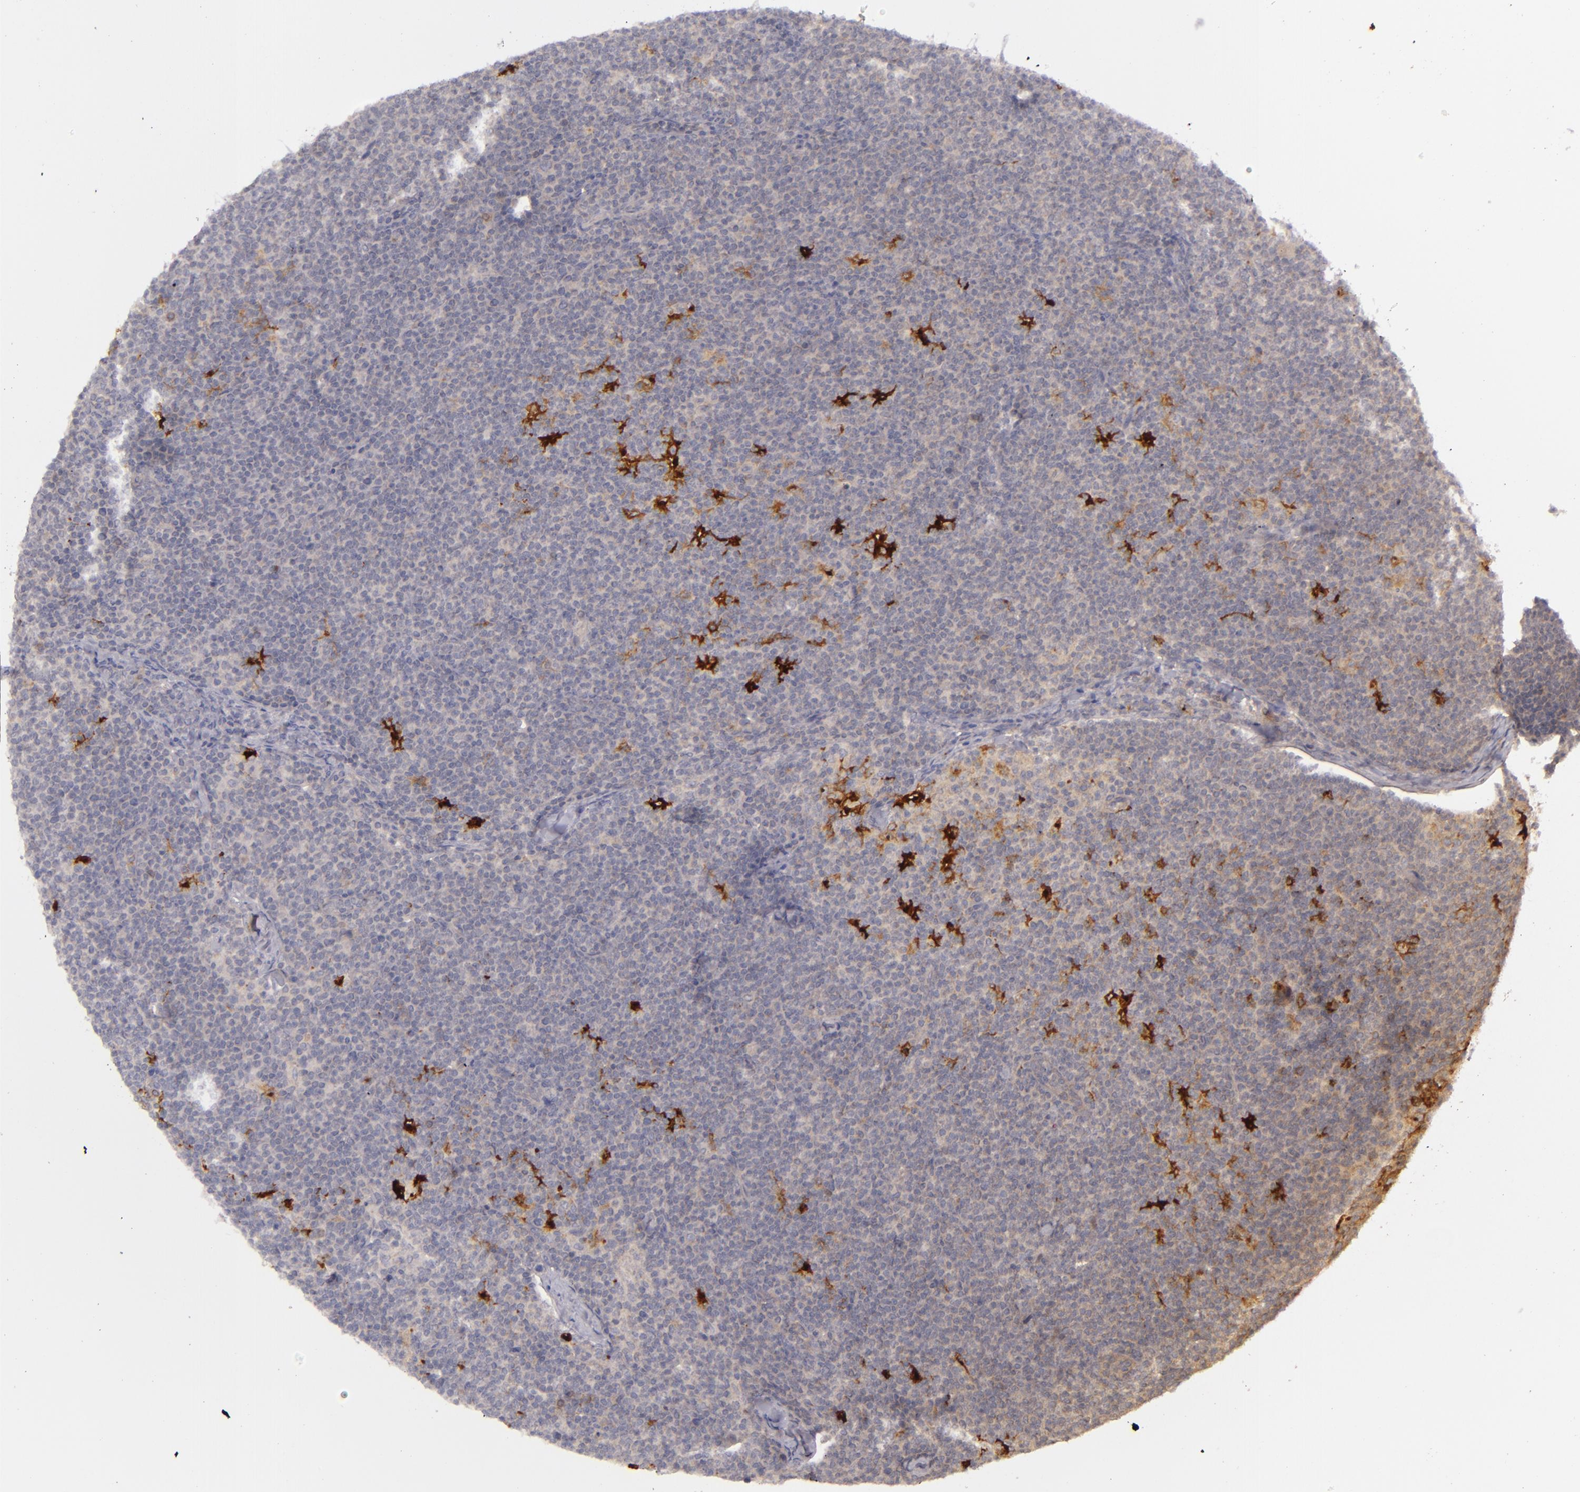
{"staining": {"intensity": "strong", "quantity": "<25%", "location": "cytoplasmic/membranous"}, "tissue": "lymphoma", "cell_type": "Tumor cells", "image_type": "cancer", "snomed": [{"axis": "morphology", "description": "Malignant lymphoma, non-Hodgkin's type, High grade"}, {"axis": "topography", "description": "Lymph node"}], "caption": "Strong cytoplasmic/membranous staining is appreciated in approximately <25% of tumor cells in high-grade malignant lymphoma, non-Hodgkin's type. The staining is performed using DAB (3,3'-diaminobenzidine) brown chromogen to label protein expression. The nuclei are counter-stained blue using hematoxylin.", "gene": "CD83", "patient": {"sex": "female", "age": 58}}